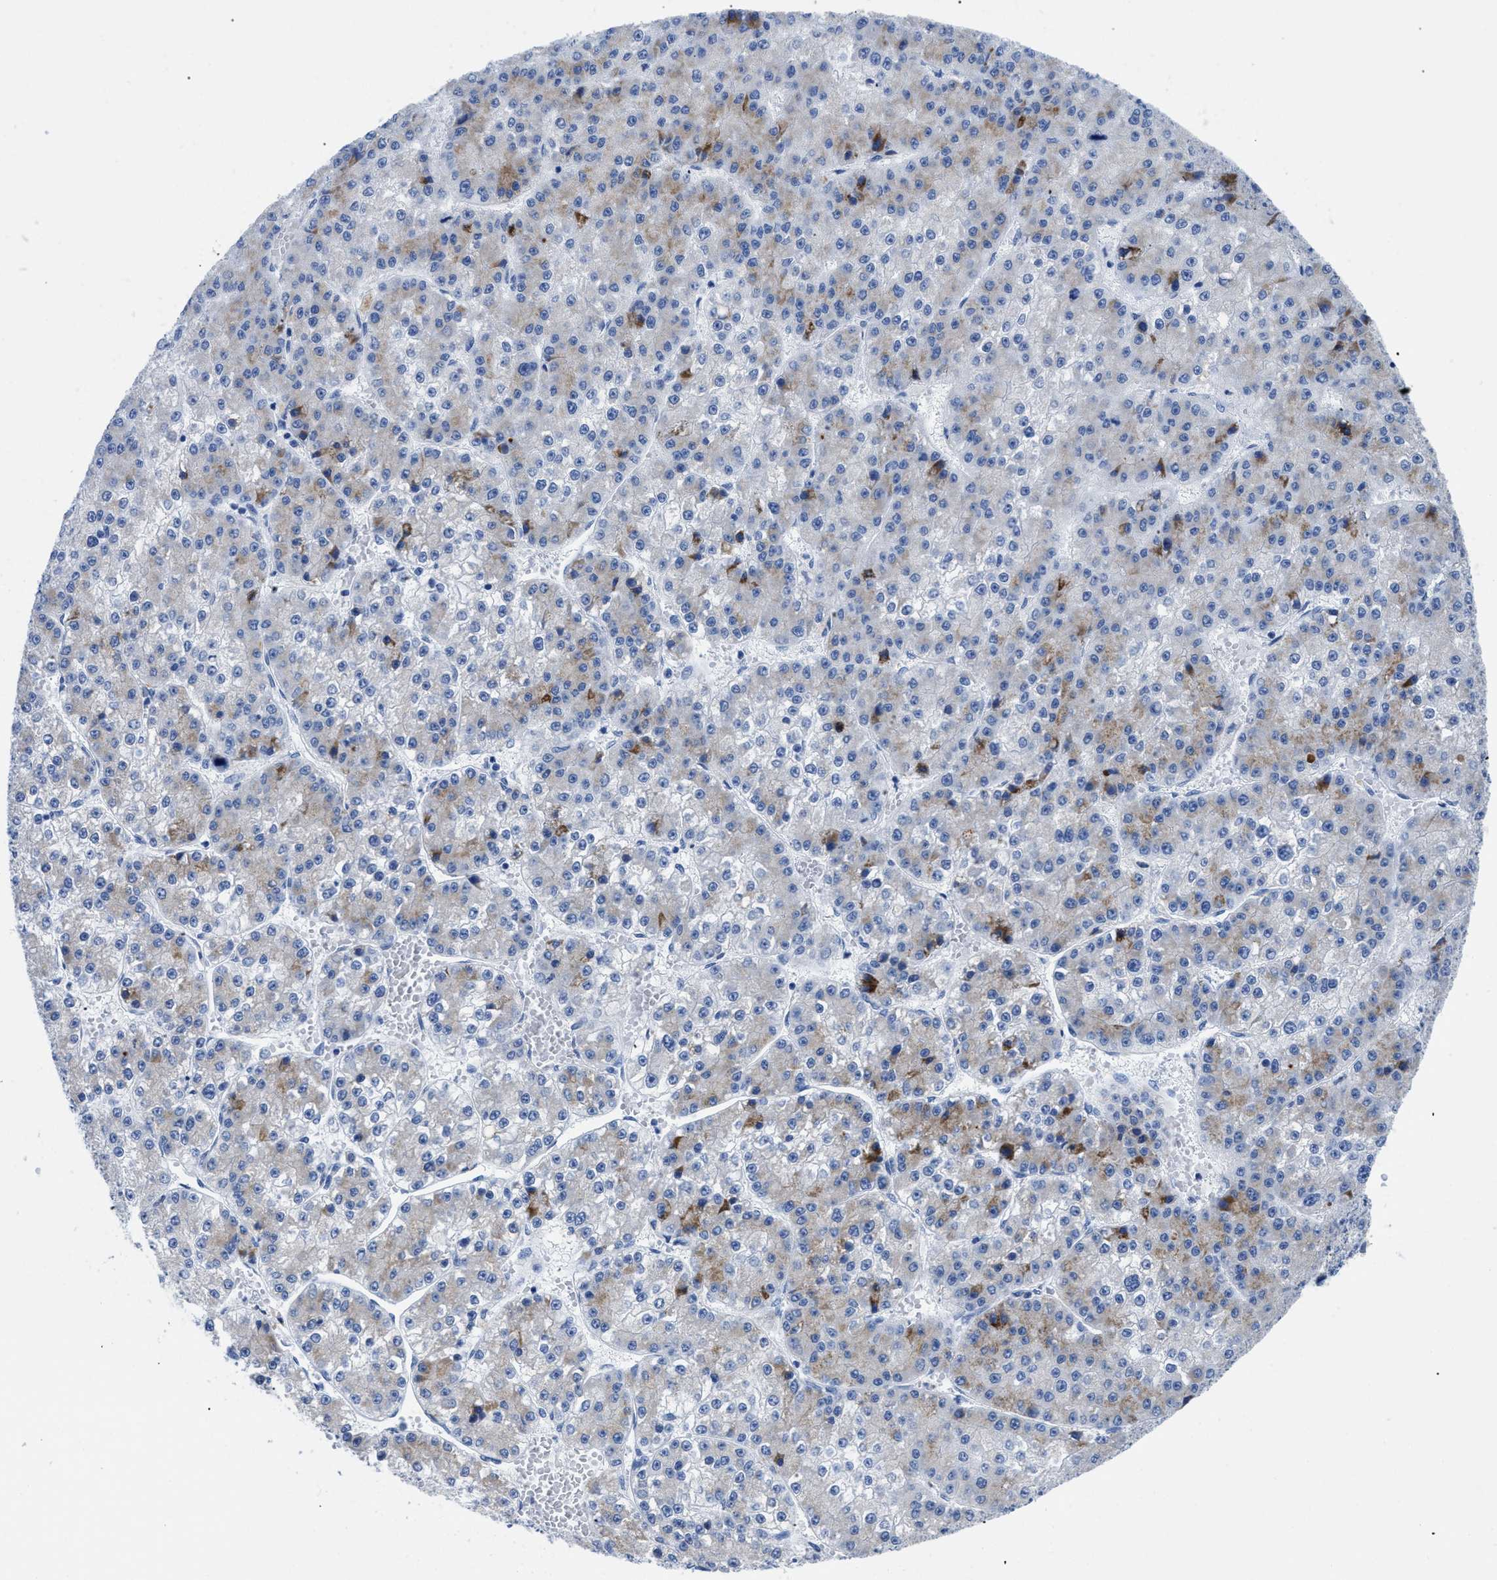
{"staining": {"intensity": "weak", "quantity": "<25%", "location": "cytoplasmic/membranous"}, "tissue": "liver cancer", "cell_type": "Tumor cells", "image_type": "cancer", "snomed": [{"axis": "morphology", "description": "Carcinoma, Hepatocellular, NOS"}, {"axis": "topography", "description": "Liver"}], "caption": "Tumor cells show no significant protein staining in liver hepatocellular carcinoma.", "gene": "APOBEC2", "patient": {"sex": "female", "age": 73}}